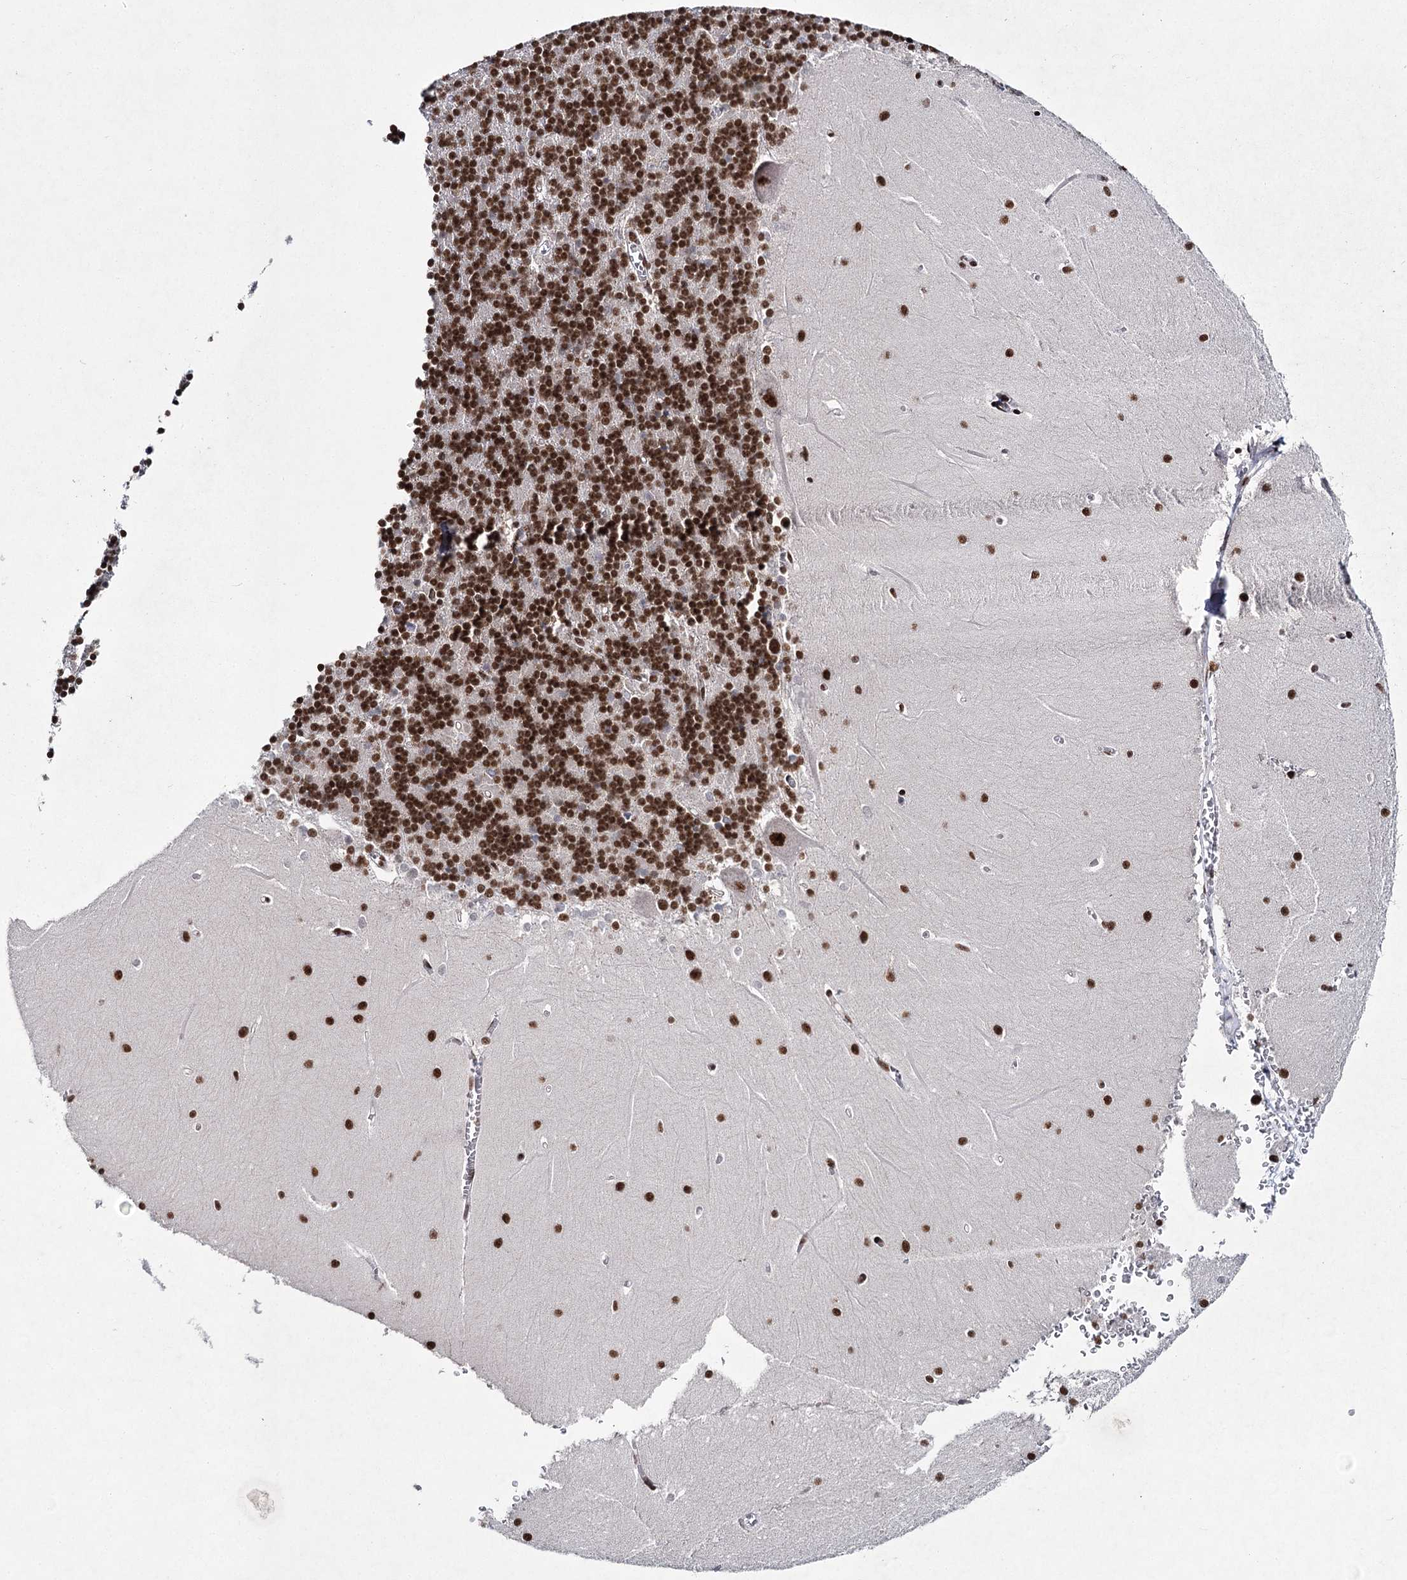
{"staining": {"intensity": "strong", "quantity": "25%-75%", "location": "nuclear"}, "tissue": "cerebellum", "cell_type": "Cells in granular layer", "image_type": "normal", "snomed": [{"axis": "morphology", "description": "Normal tissue, NOS"}, {"axis": "topography", "description": "Cerebellum"}], "caption": "Human cerebellum stained with a brown dye demonstrates strong nuclear positive expression in about 25%-75% of cells in granular layer.", "gene": "SCAF8", "patient": {"sex": "male", "age": 37}}